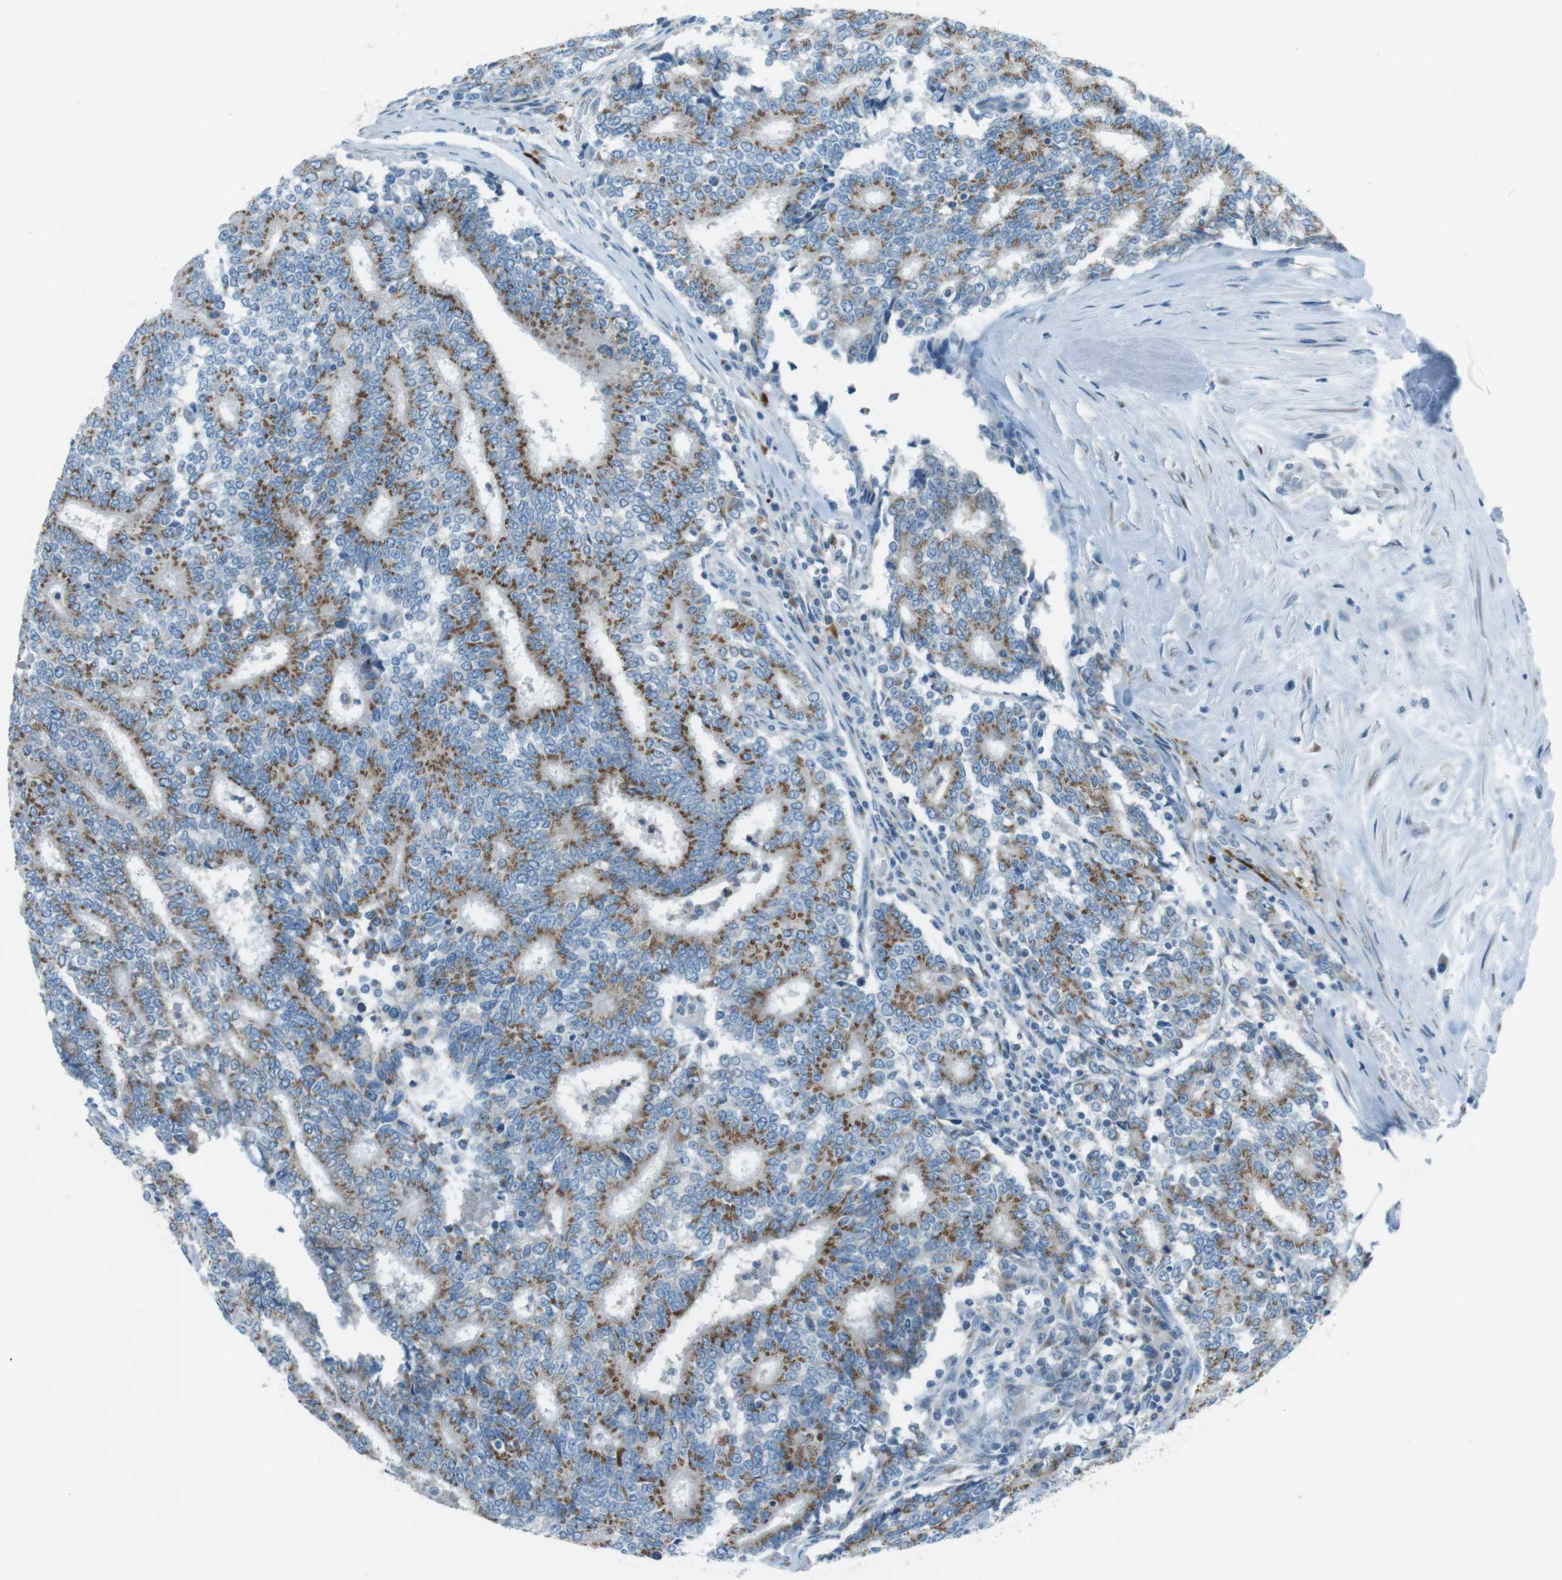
{"staining": {"intensity": "moderate", "quantity": "25%-75%", "location": "cytoplasmic/membranous"}, "tissue": "prostate cancer", "cell_type": "Tumor cells", "image_type": "cancer", "snomed": [{"axis": "morphology", "description": "Normal tissue, NOS"}, {"axis": "morphology", "description": "Adenocarcinoma, High grade"}, {"axis": "topography", "description": "Prostate"}, {"axis": "topography", "description": "Seminal veicle"}], "caption": "This image demonstrates high-grade adenocarcinoma (prostate) stained with immunohistochemistry to label a protein in brown. The cytoplasmic/membranous of tumor cells show moderate positivity for the protein. Nuclei are counter-stained blue.", "gene": "TXNDC15", "patient": {"sex": "male", "age": 55}}